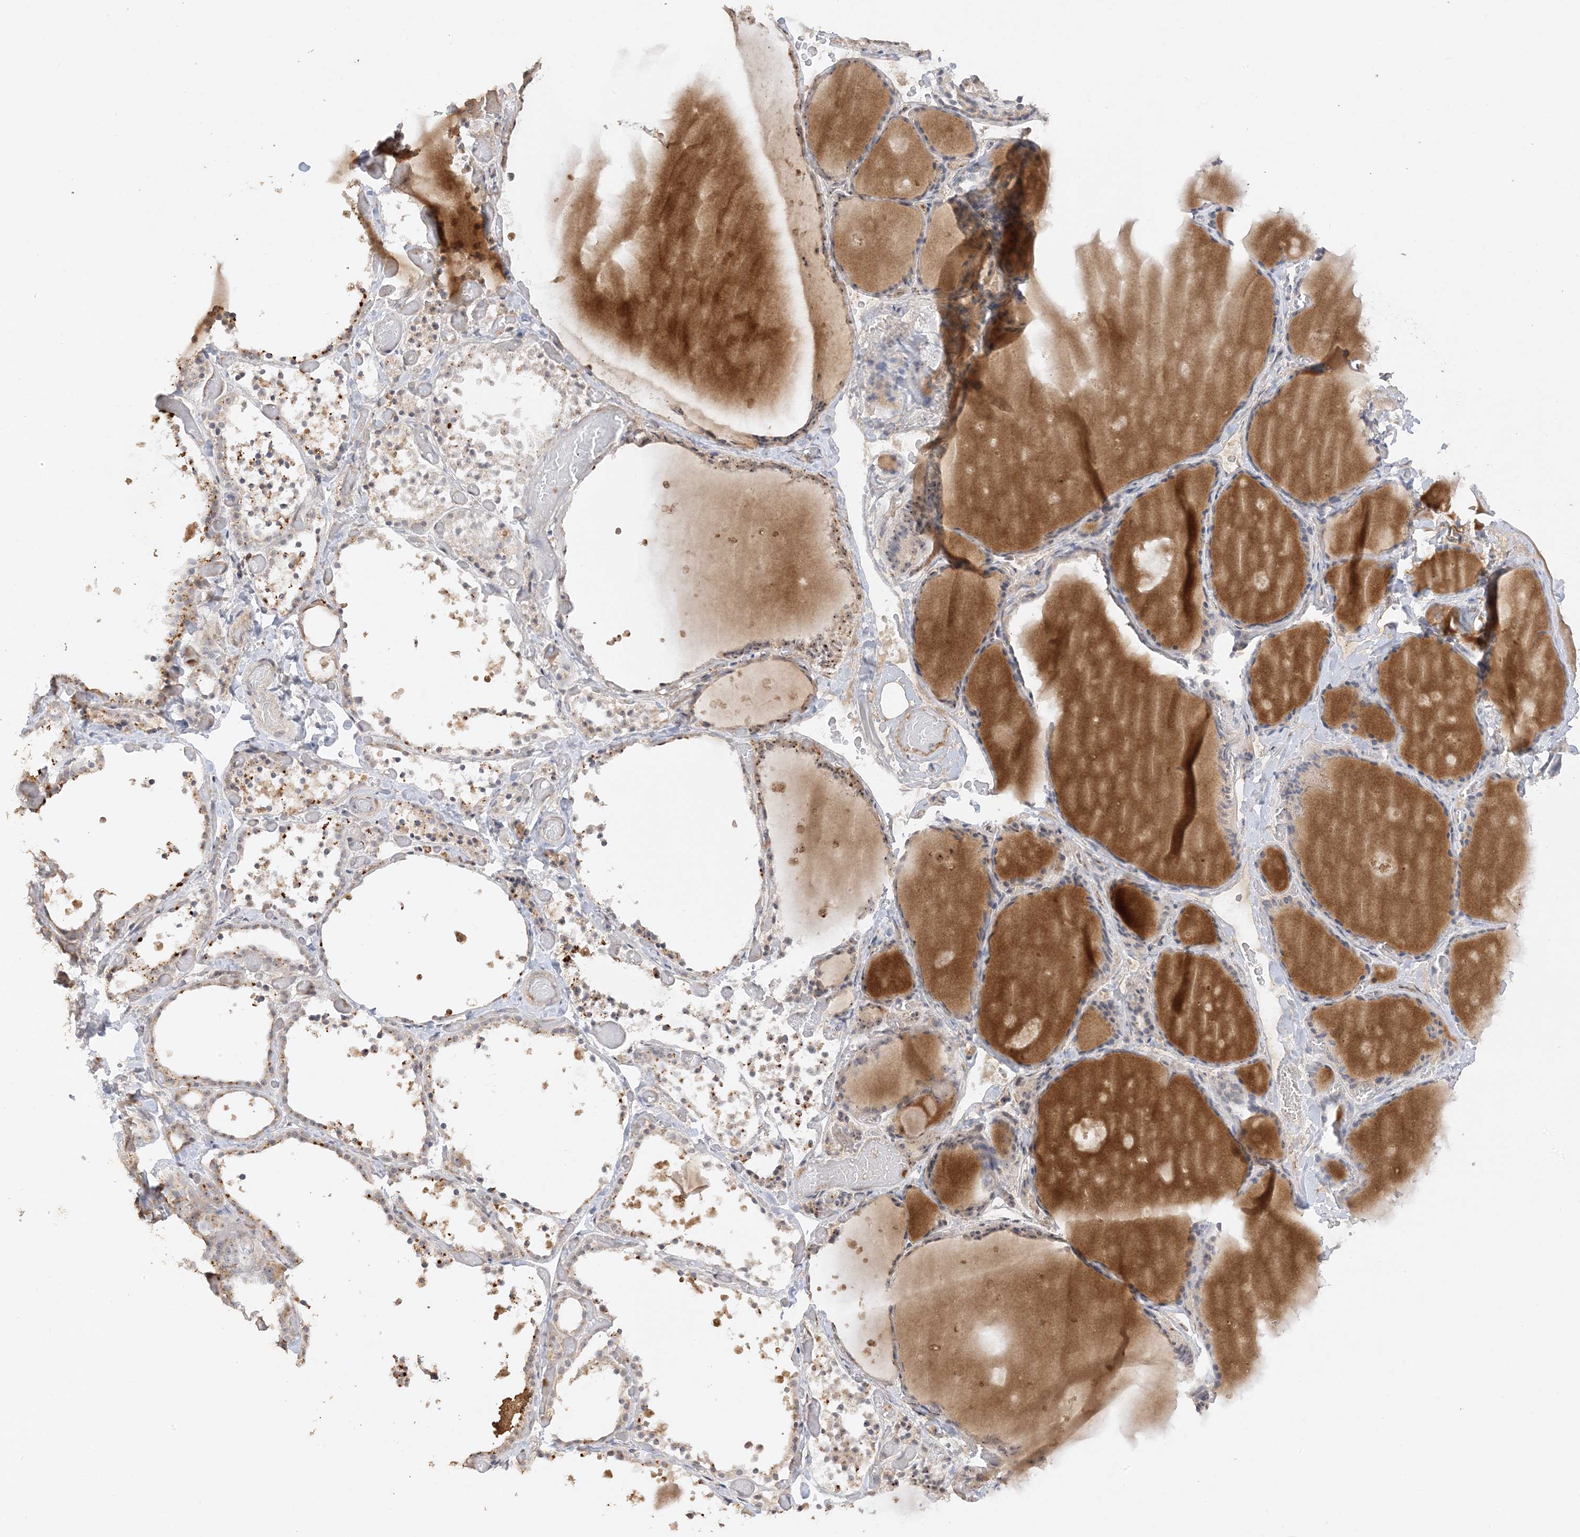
{"staining": {"intensity": "moderate", "quantity": "25%-75%", "location": "cytoplasmic/membranous,nuclear"}, "tissue": "thyroid gland", "cell_type": "Glandular cells", "image_type": "normal", "snomed": [{"axis": "morphology", "description": "Normal tissue, NOS"}, {"axis": "topography", "description": "Thyroid gland"}], "caption": "The photomicrograph shows staining of benign thyroid gland, revealing moderate cytoplasmic/membranous,nuclear protein expression (brown color) within glandular cells.", "gene": "DDX18", "patient": {"sex": "female", "age": 44}}